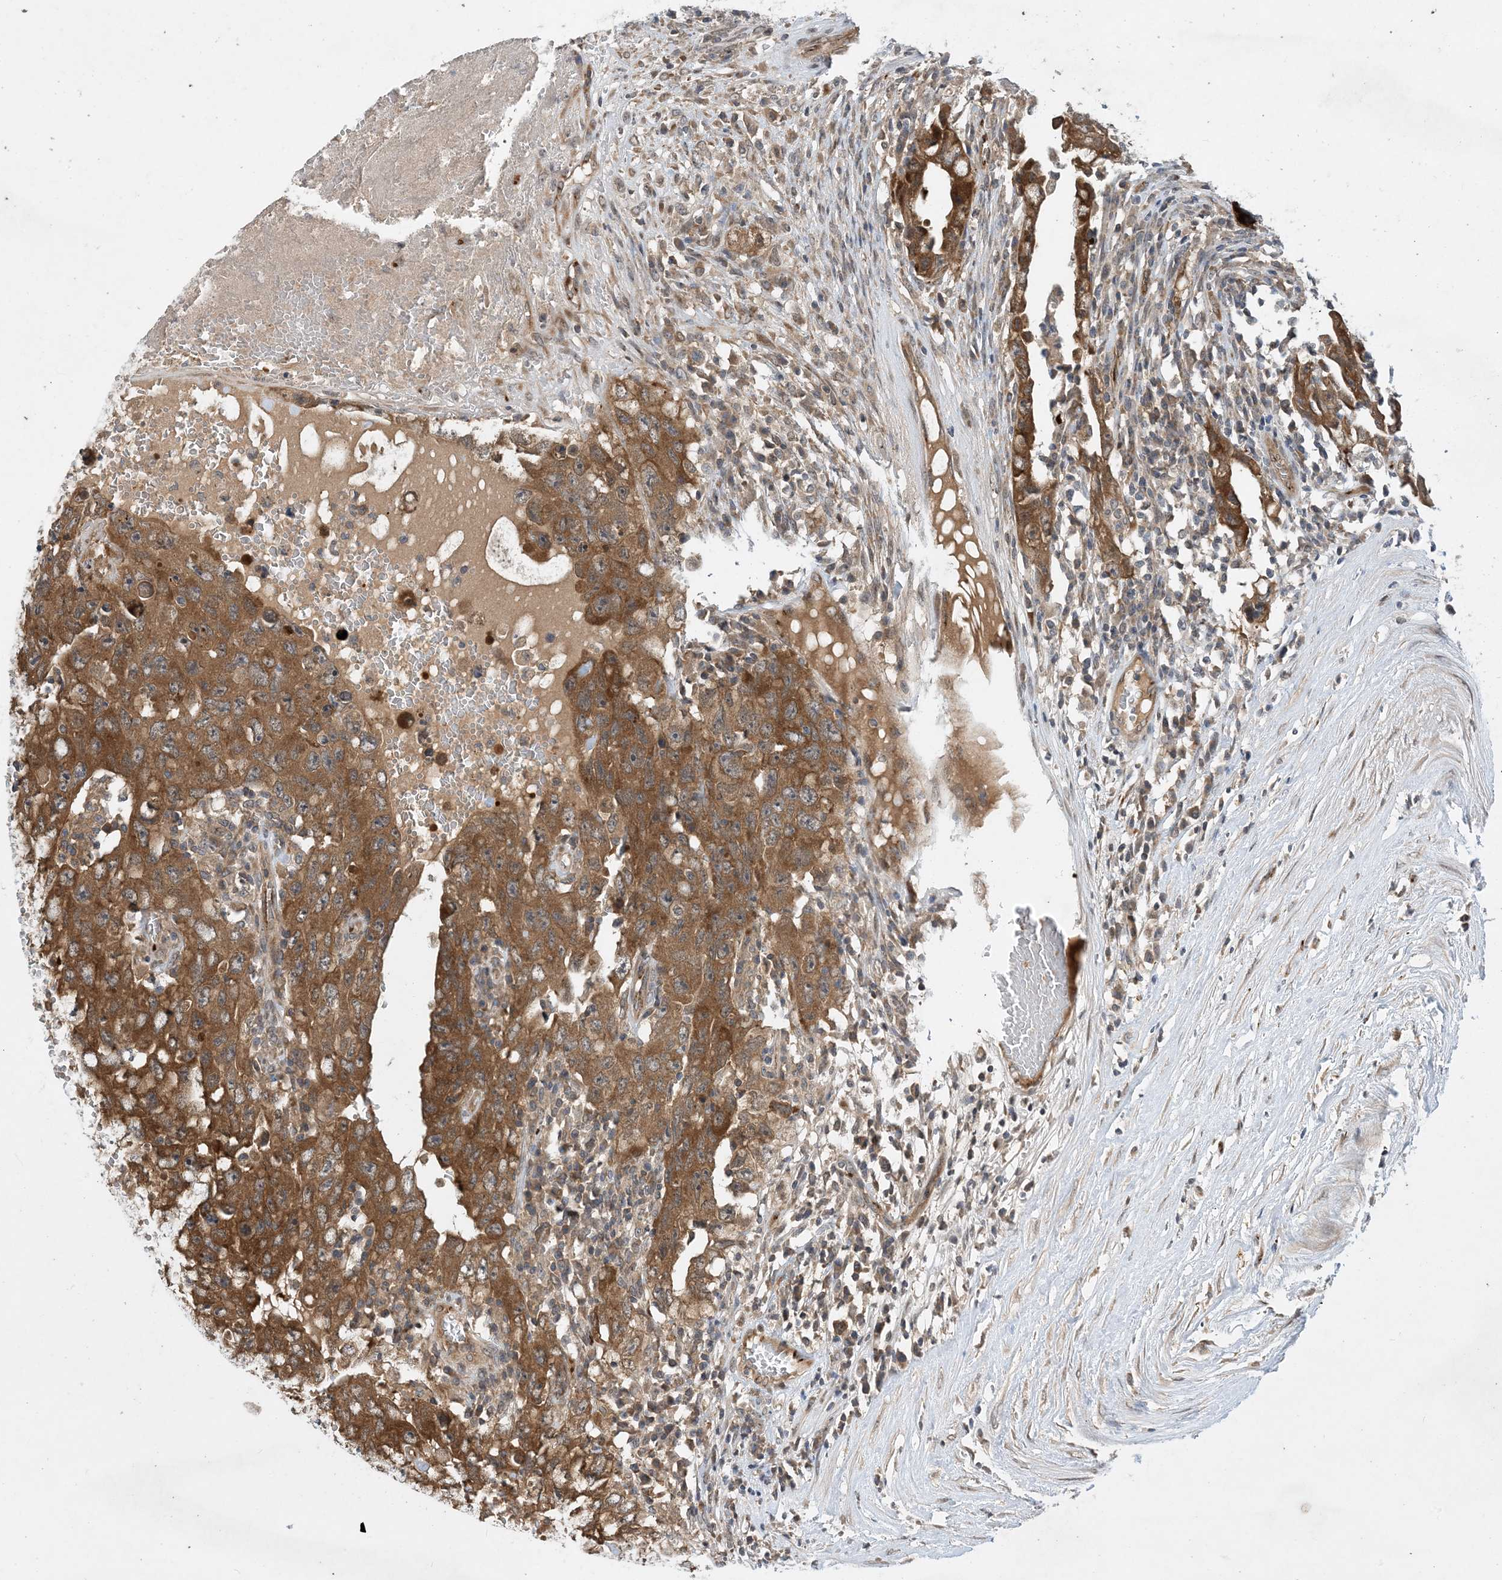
{"staining": {"intensity": "strong", "quantity": ">75%", "location": "cytoplasmic/membranous"}, "tissue": "testis cancer", "cell_type": "Tumor cells", "image_type": "cancer", "snomed": [{"axis": "morphology", "description": "Carcinoma, Embryonal, NOS"}, {"axis": "topography", "description": "Testis"}], "caption": "Immunohistochemical staining of human testis embryonal carcinoma displays strong cytoplasmic/membranous protein positivity in about >75% of tumor cells.", "gene": "TINAG", "patient": {"sex": "male", "age": 26}}